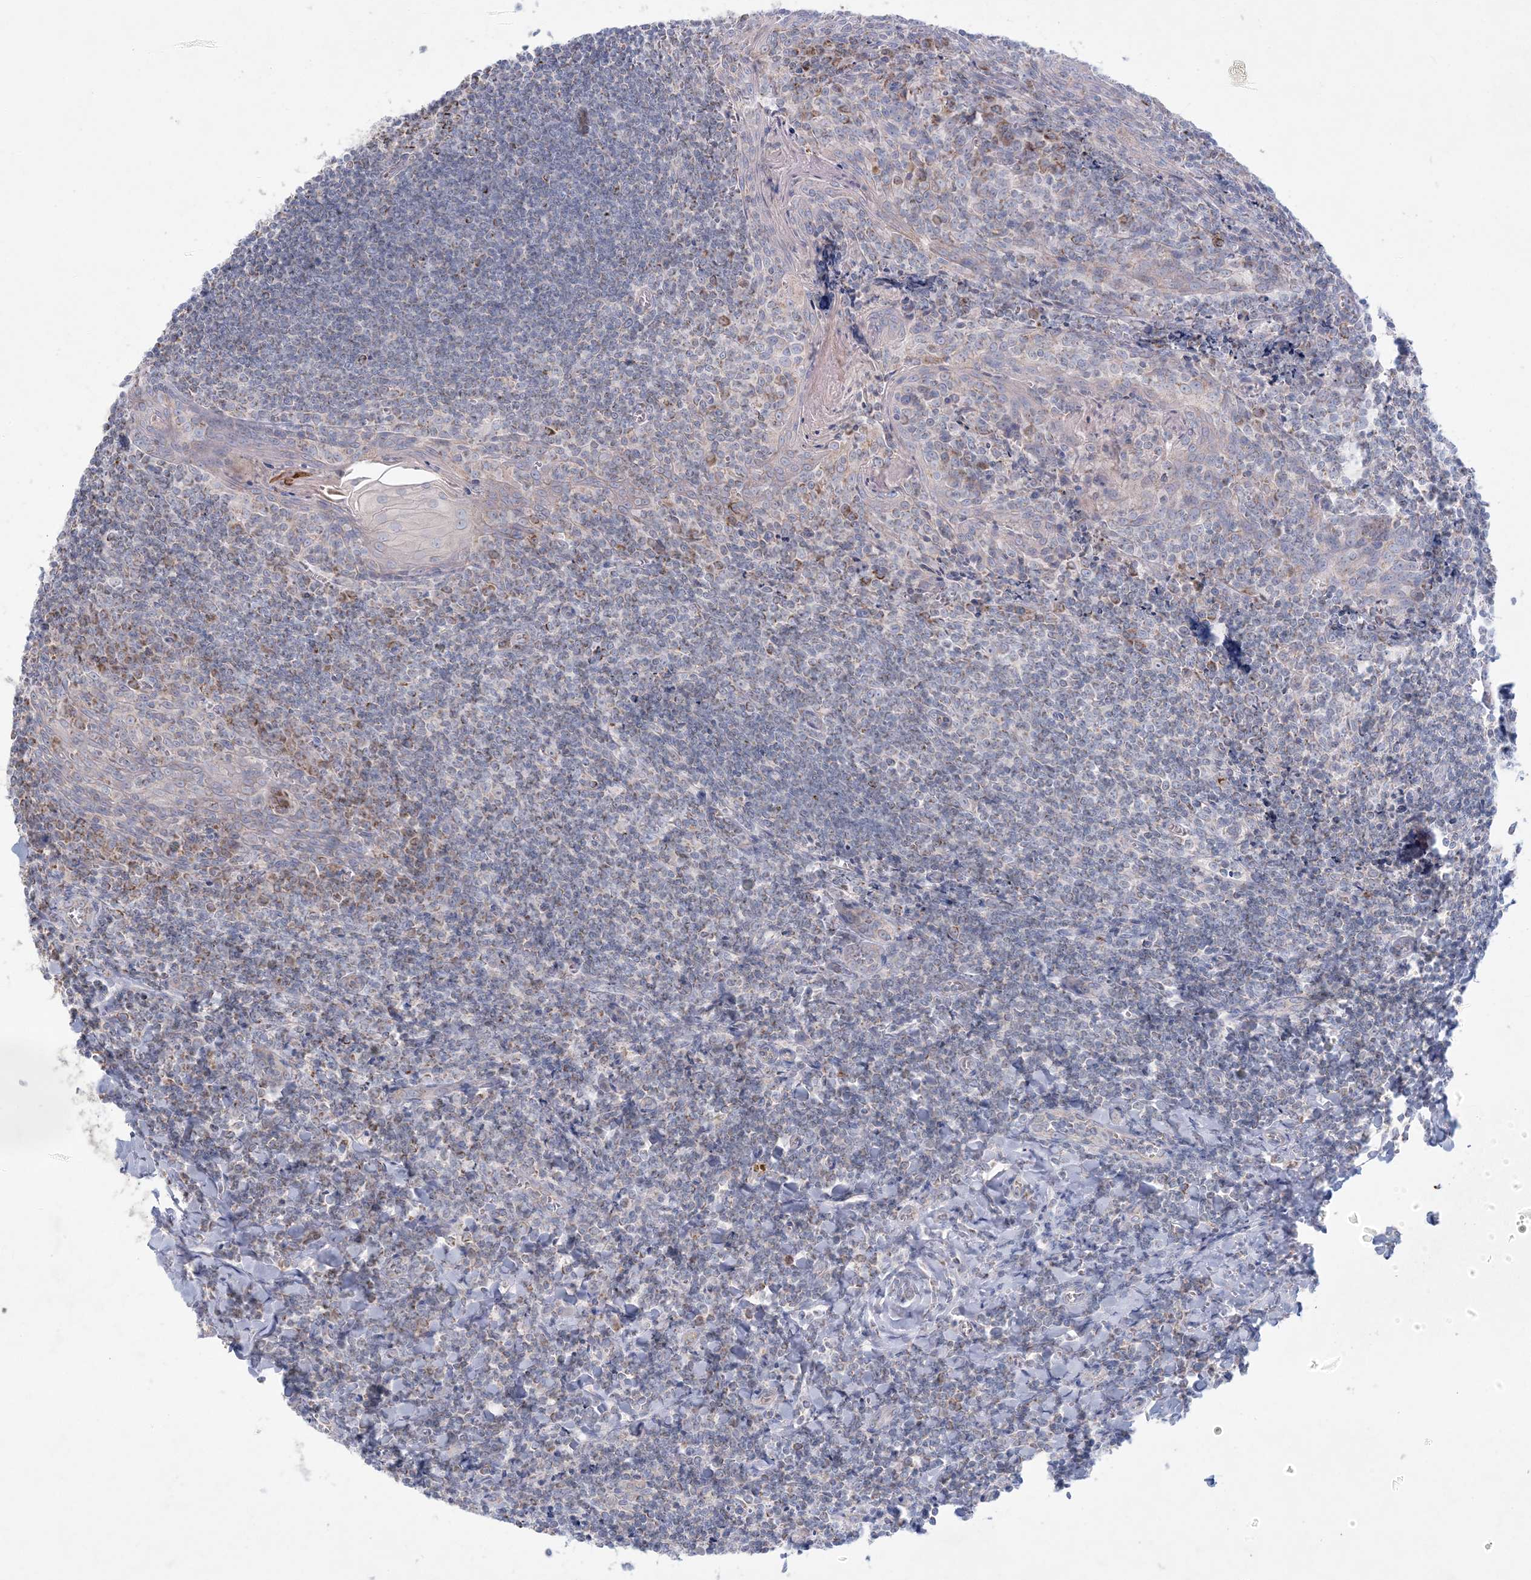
{"staining": {"intensity": "strong", "quantity": "25%-75%", "location": "cytoplasmic/membranous"}, "tissue": "tonsil", "cell_type": "Germinal center cells", "image_type": "normal", "snomed": [{"axis": "morphology", "description": "Normal tissue, NOS"}, {"axis": "topography", "description": "Tonsil"}], "caption": "A brown stain labels strong cytoplasmic/membranous expression of a protein in germinal center cells of normal human tonsil. (DAB (3,3'-diaminobenzidine) = brown stain, brightfield microscopy at high magnification).", "gene": "KCTD6", "patient": {"sex": "male", "age": 27}}